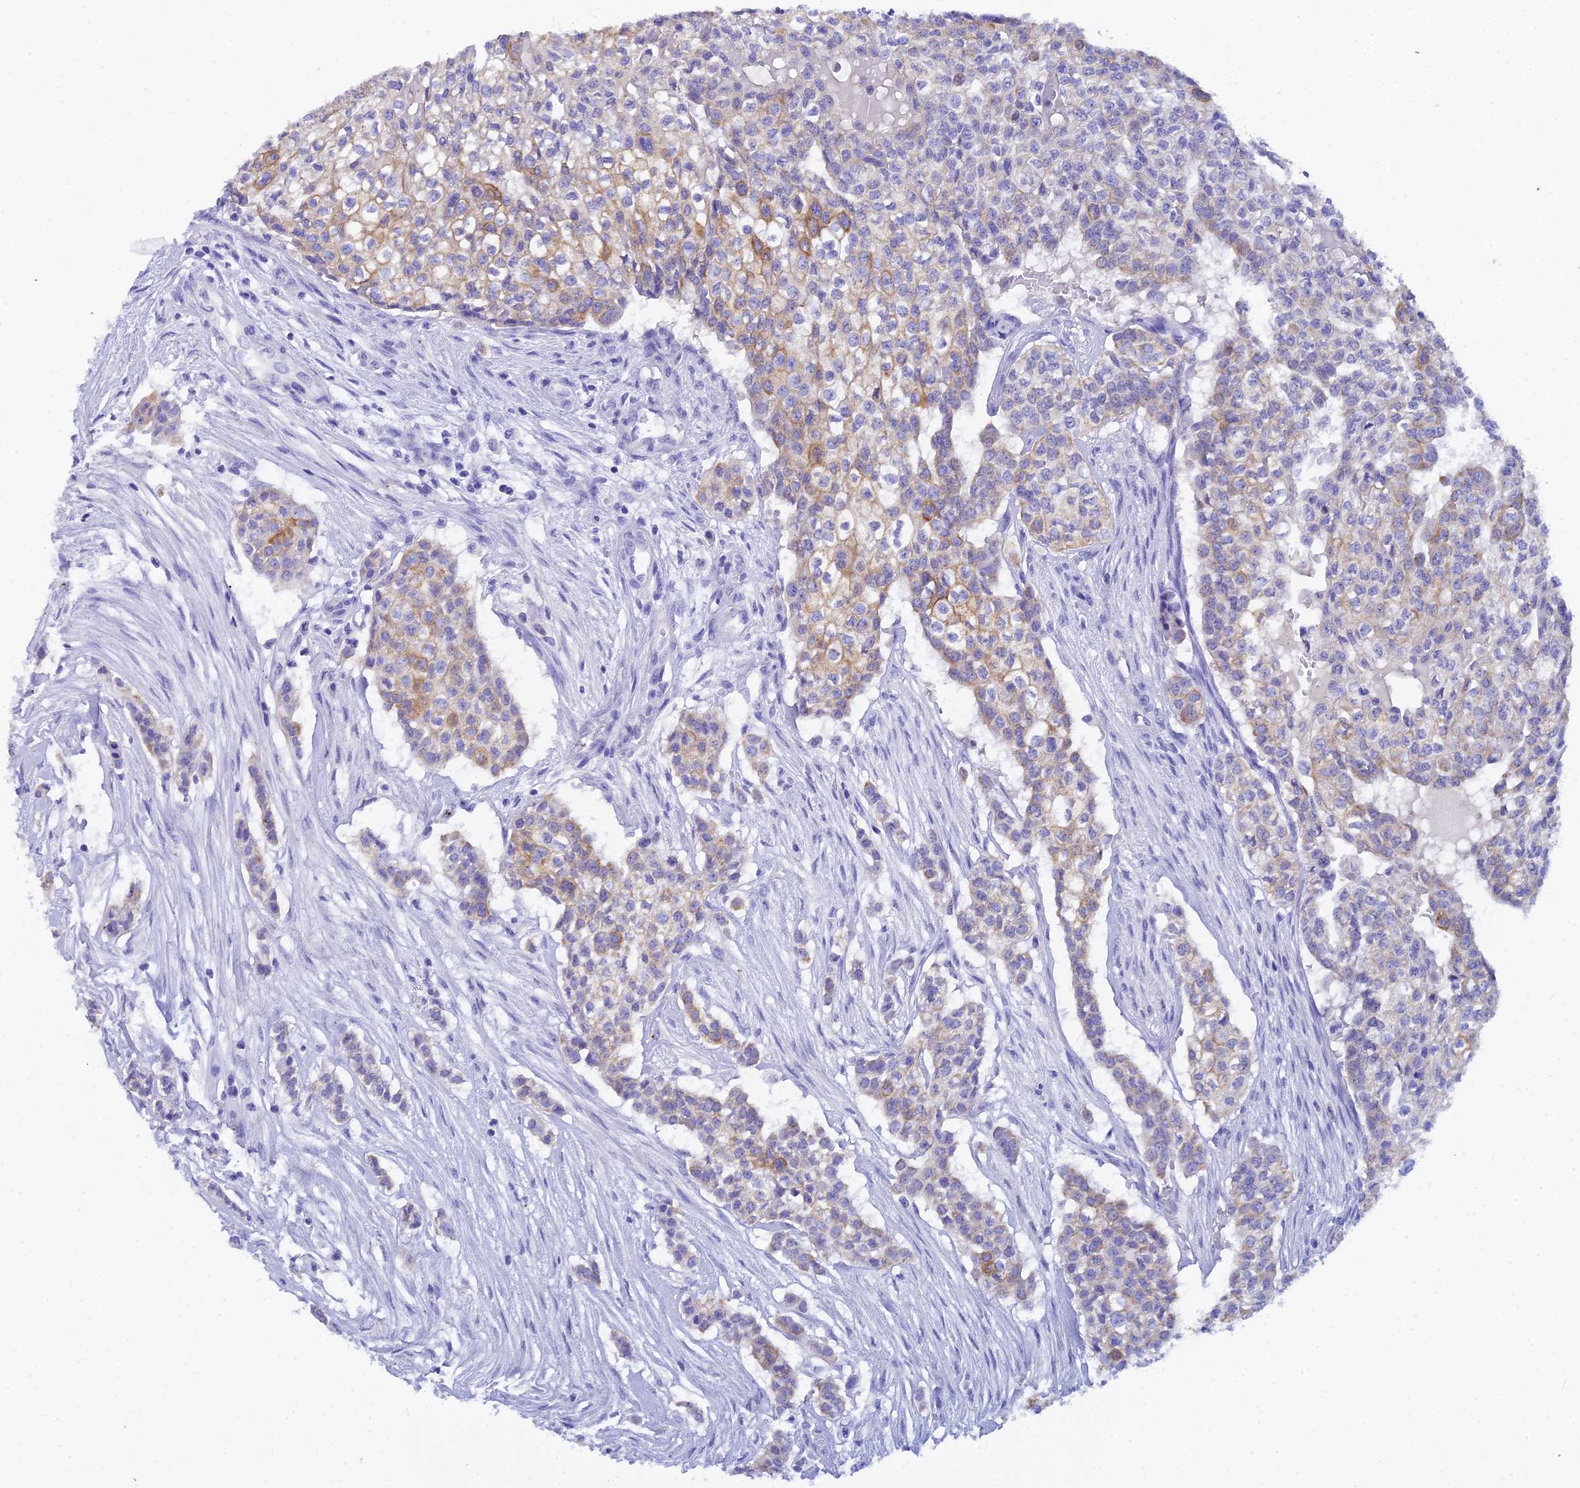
{"staining": {"intensity": "moderate", "quantity": "25%-75%", "location": "cytoplasmic/membranous"}, "tissue": "head and neck cancer", "cell_type": "Tumor cells", "image_type": "cancer", "snomed": [{"axis": "morphology", "description": "Adenocarcinoma, NOS"}, {"axis": "topography", "description": "Head-Neck"}], "caption": "Head and neck cancer (adenocarcinoma) was stained to show a protein in brown. There is medium levels of moderate cytoplasmic/membranous staining in approximately 25%-75% of tumor cells. The staining was performed using DAB (3,3'-diaminobenzidine), with brown indicating positive protein expression. Nuclei are stained blue with hematoxylin.", "gene": "REG1A", "patient": {"sex": "male", "age": 81}}